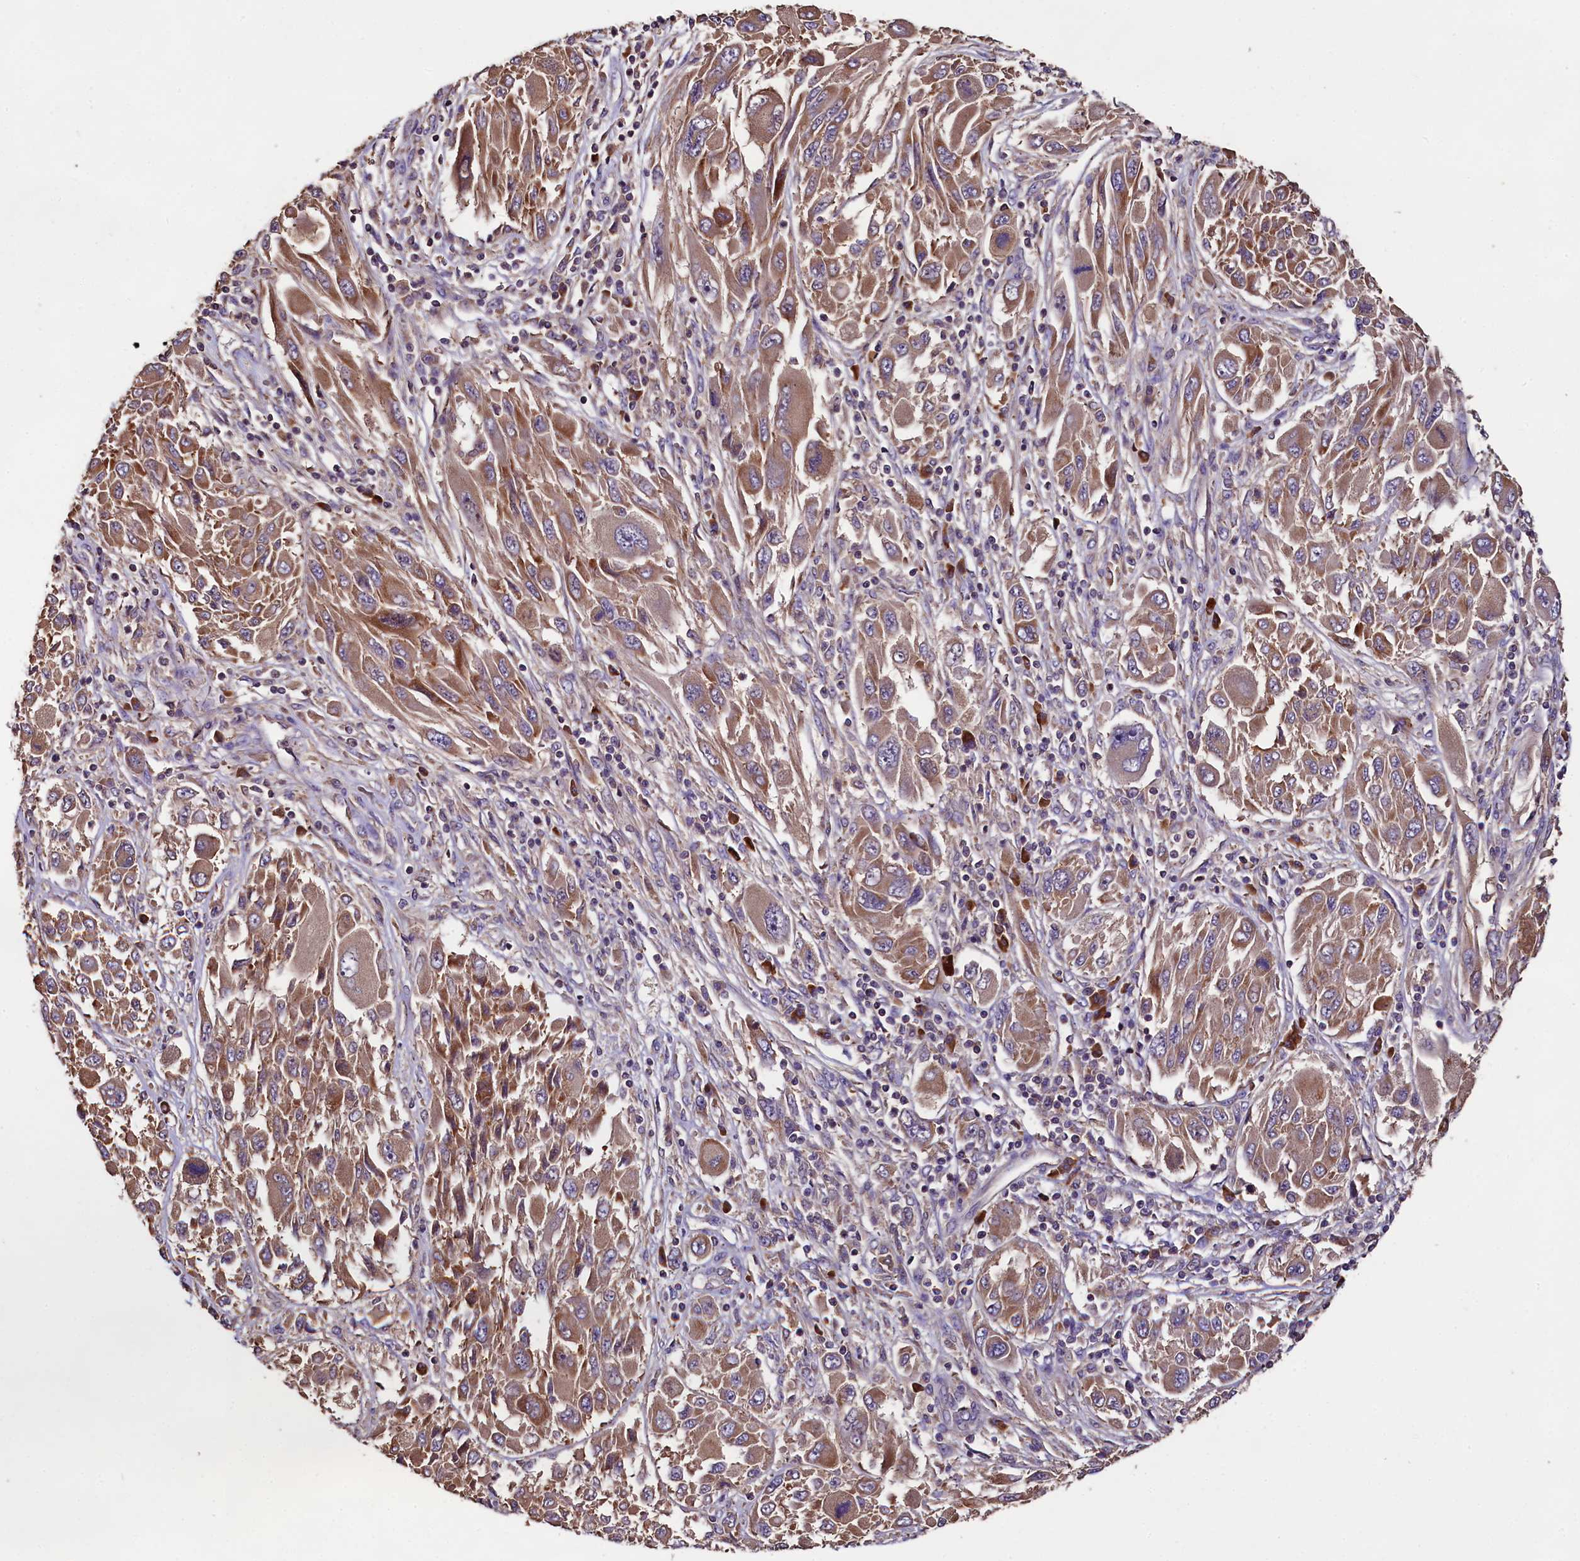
{"staining": {"intensity": "moderate", "quantity": ">75%", "location": "cytoplasmic/membranous"}, "tissue": "melanoma", "cell_type": "Tumor cells", "image_type": "cancer", "snomed": [{"axis": "morphology", "description": "Malignant melanoma, NOS"}, {"axis": "topography", "description": "Skin"}], "caption": "Brown immunohistochemical staining in human melanoma demonstrates moderate cytoplasmic/membranous expression in approximately >75% of tumor cells. (DAB = brown stain, brightfield microscopy at high magnification).", "gene": "ENKD1", "patient": {"sex": "female", "age": 91}}